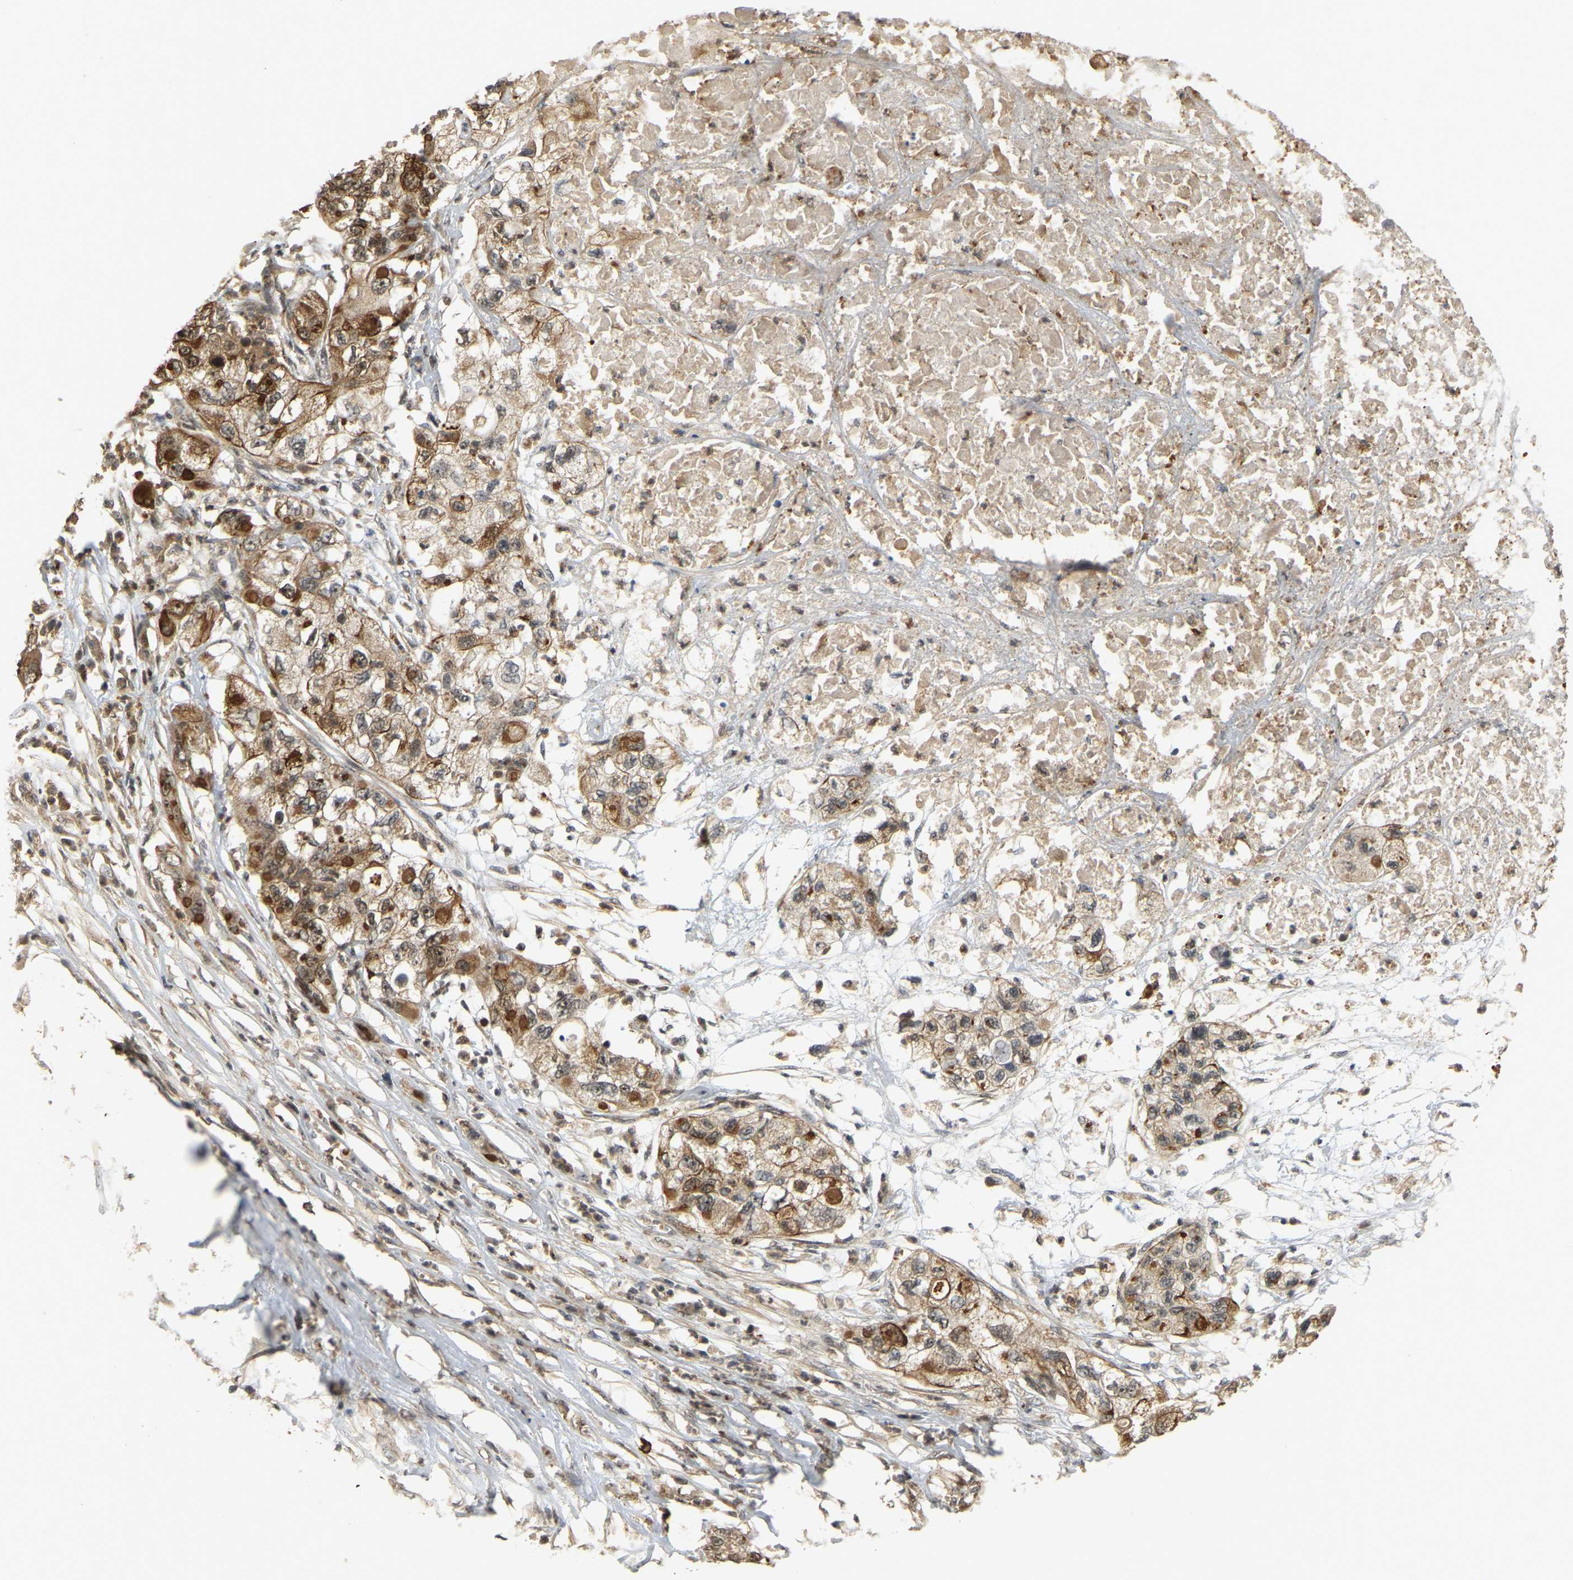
{"staining": {"intensity": "moderate", "quantity": ">75%", "location": "cytoplasmic/membranous,nuclear"}, "tissue": "pancreatic cancer", "cell_type": "Tumor cells", "image_type": "cancer", "snomed": [{"axis": "morphology", "description": "Adenocarcinoma, NOS"}, {"axis": "topography", "description": "Pancreas"}], "caption": "A micrograph of adenocarcinoma (pancreatic) stained for a protein displays moderate cytoplasmic/membranous and nuclear brown staining in tumor cells.", "gene": "BRF2", "patient": {"sex": "female", "age": 78}}